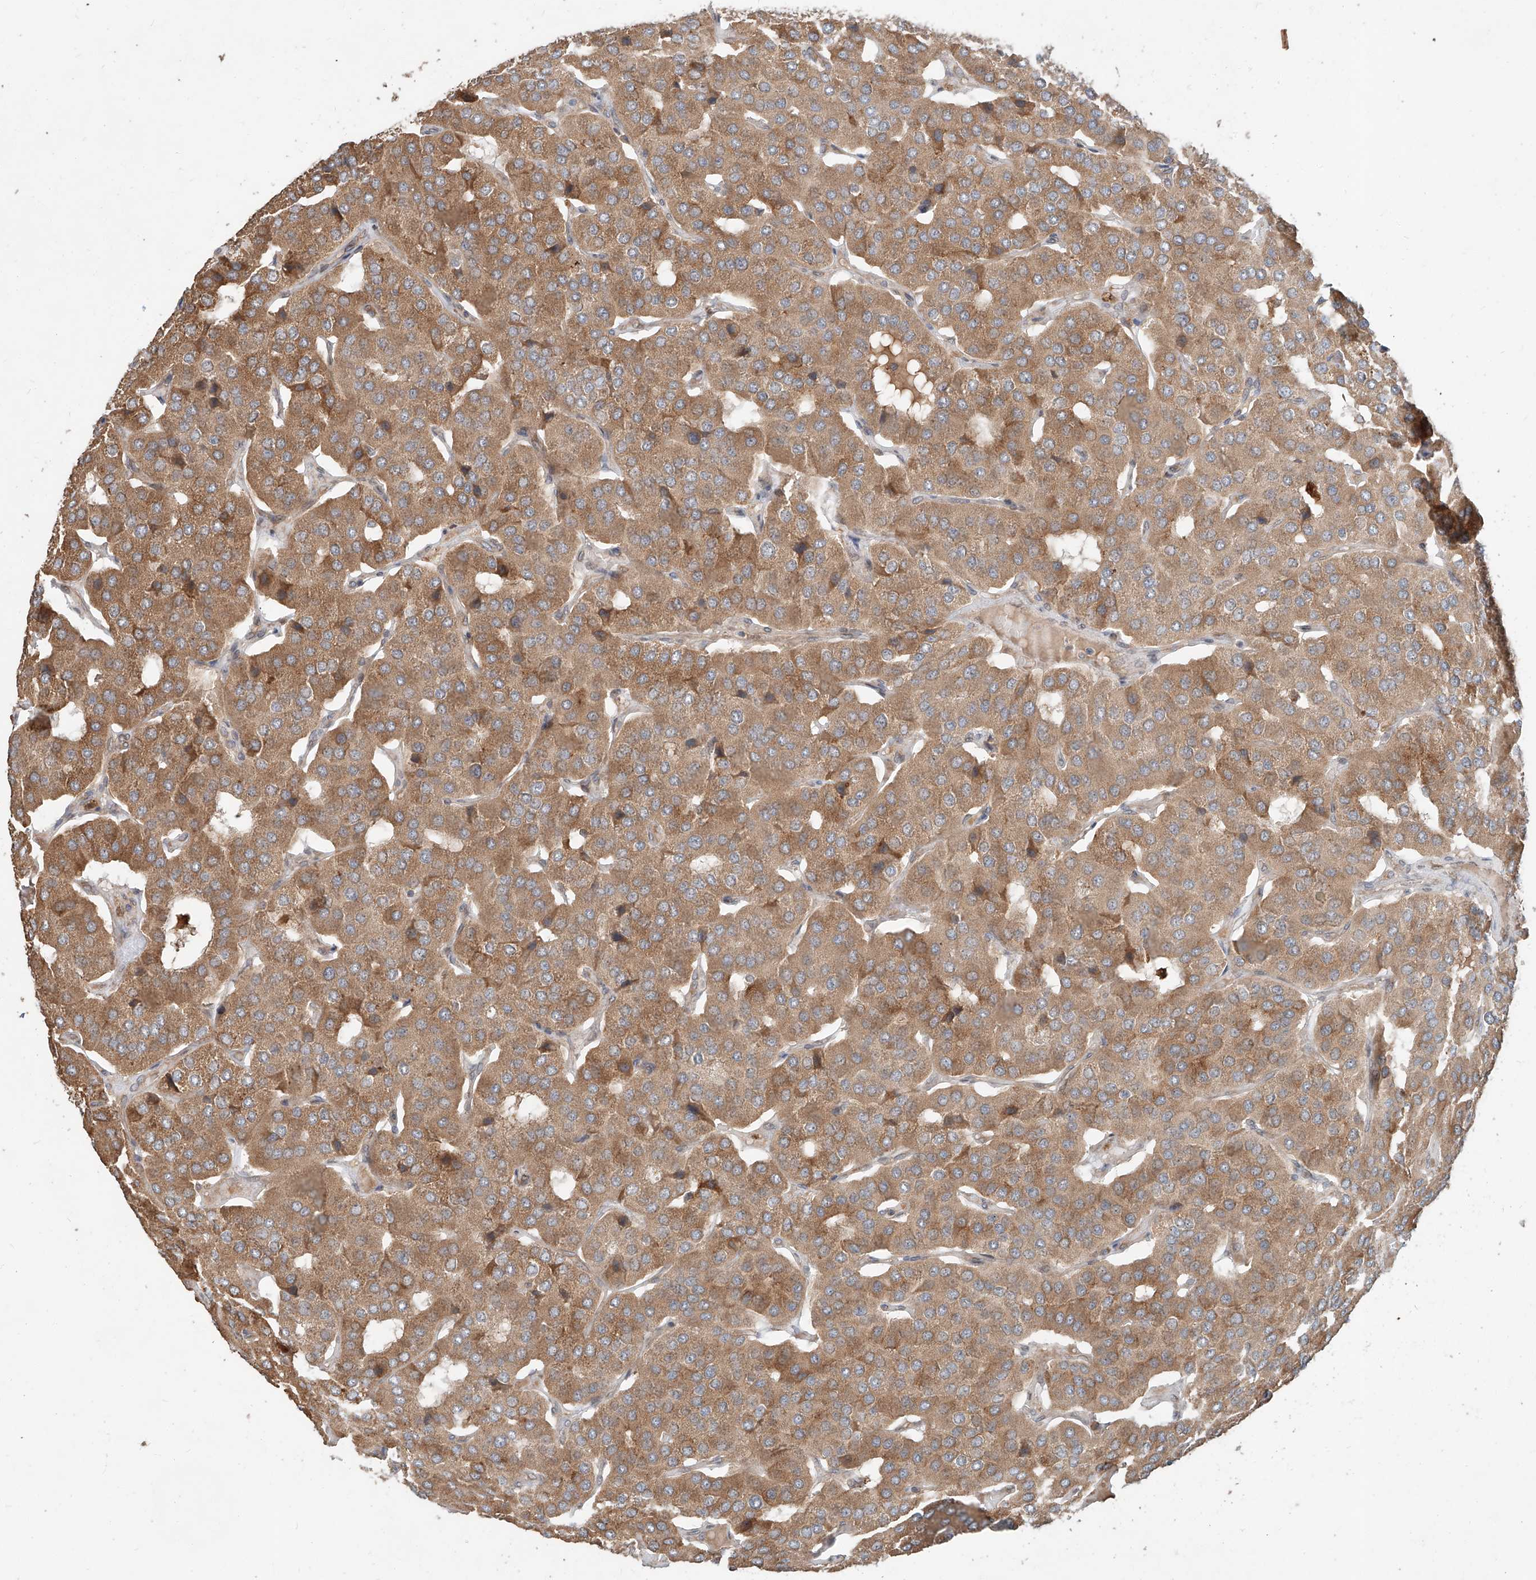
{"staining": {"intensity": "moderate", "quantity": ">75%", "location": "cytoplasmic/membranous"}, "tissue": "parathyroid gland", "cell_type": "Glandular cells", "image_type": "normal", "snomed": [{"axis": "morphology", "description": "Normal tissue, NOS"}, {"axis": "morphology", "description": "Adenoma, NOS"}, {"axis": "topography", "description": "Parathyroid gland"}], "caption": "IHC histopathology image of normal parathyroid gland: parathyroid gland stained using immunohistochemistry (IHC) reveals medium levels of moderate protein expression localized specifically in the cytoplasmic/membranous of glandular cells, appearing as a cytoplasmic/membranous brown color.", "gene": "STX19", "patient": {"sex": "female", "age": 86}}